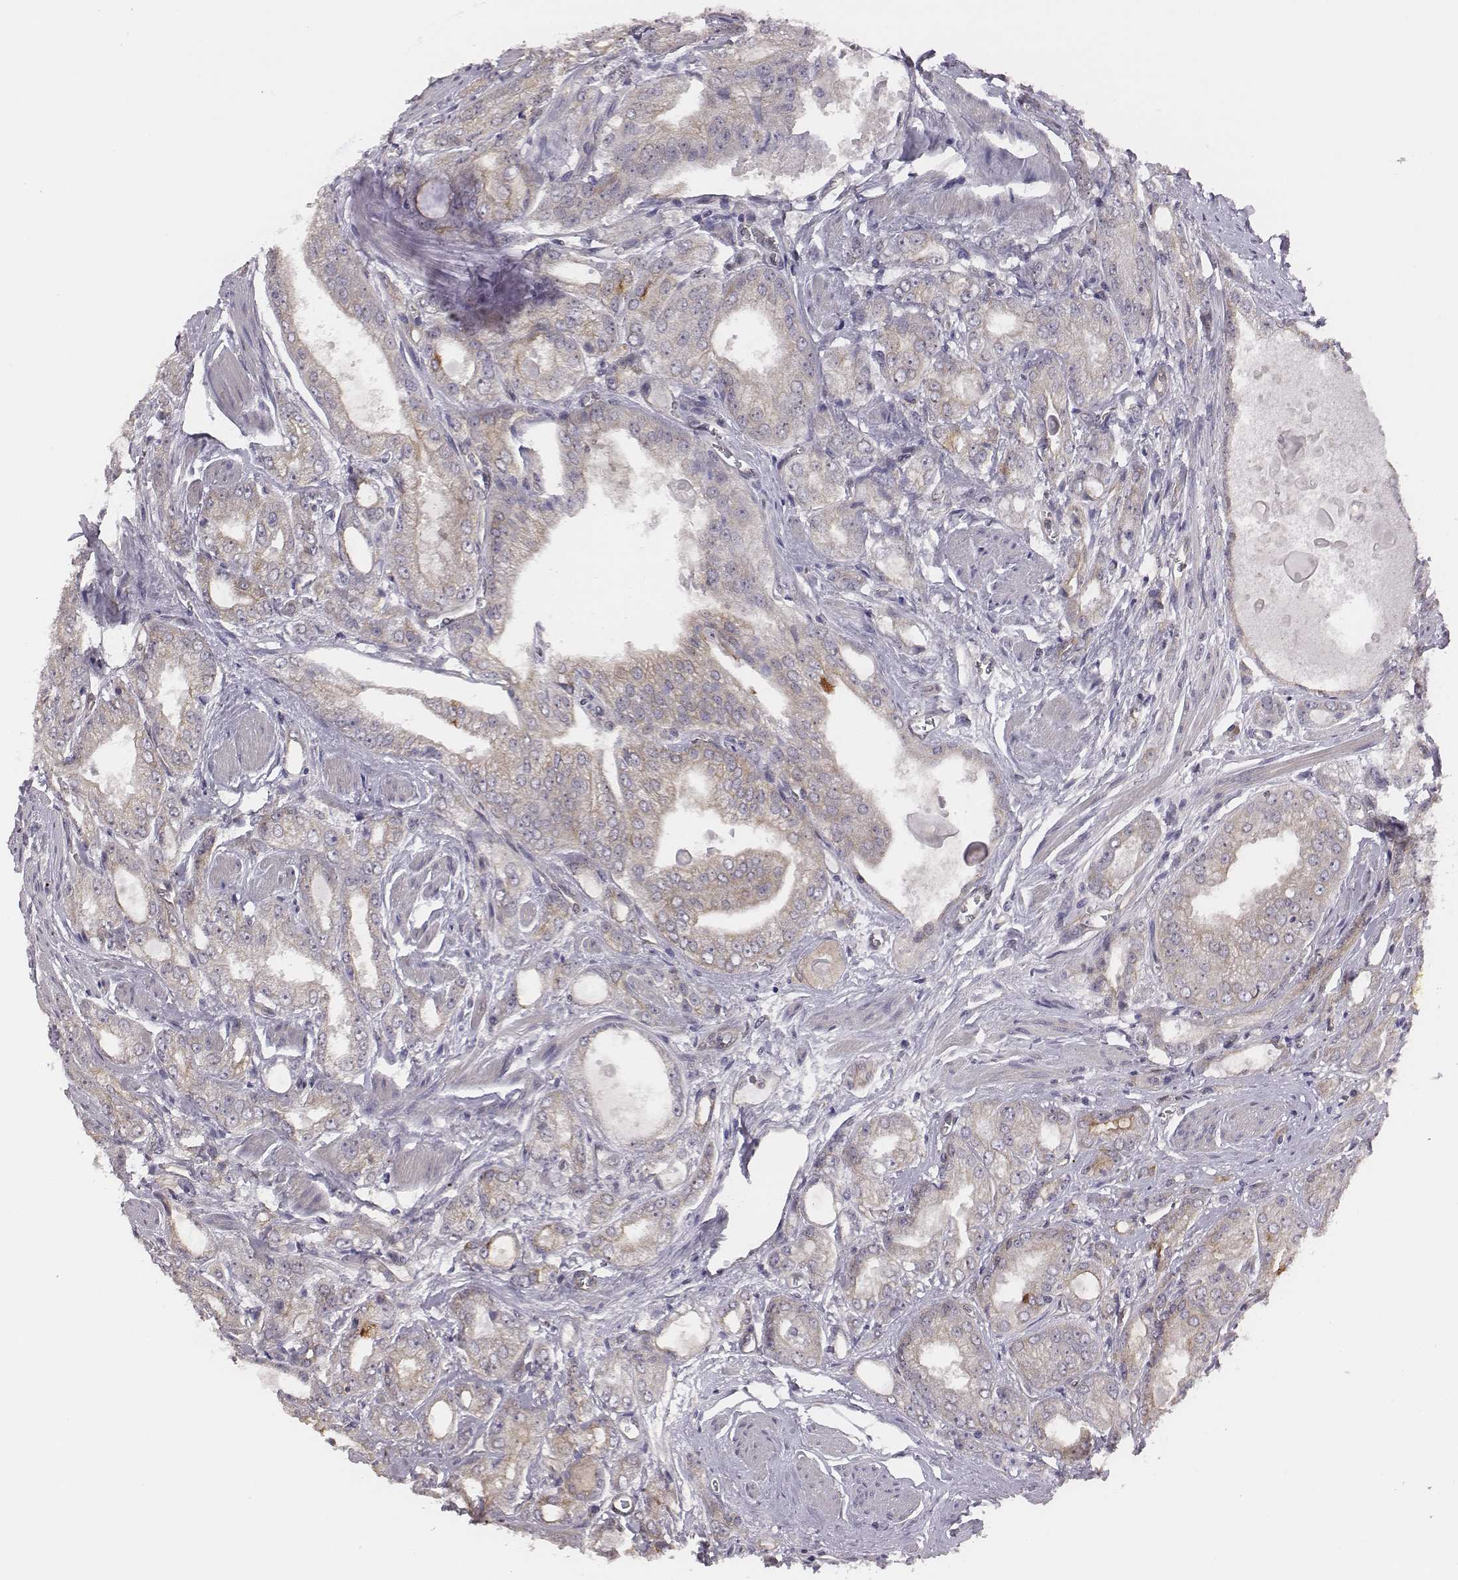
{"staining": {"intensity": "negative", "quantity": "none", "location": "none"}, "tissue": "prostate cancer", "cell_type": "Tumor cells", "image_type": "cancer", "snomed": [{"axis": "morphology", "description": "Adenocarcinoma, NOS"}, {"axis": "morphology", "description": "Adenocarcinoma, High grade"}, {"axis": "topography", "description": "Prostate"}], "caption": "Immunohistochemical staining of human prostate cancer (adenocarcinoma) displays no significant positivity in tumor cells.", "gene": "SCARF1", "patient": {"sex": "male", "age": 70}}